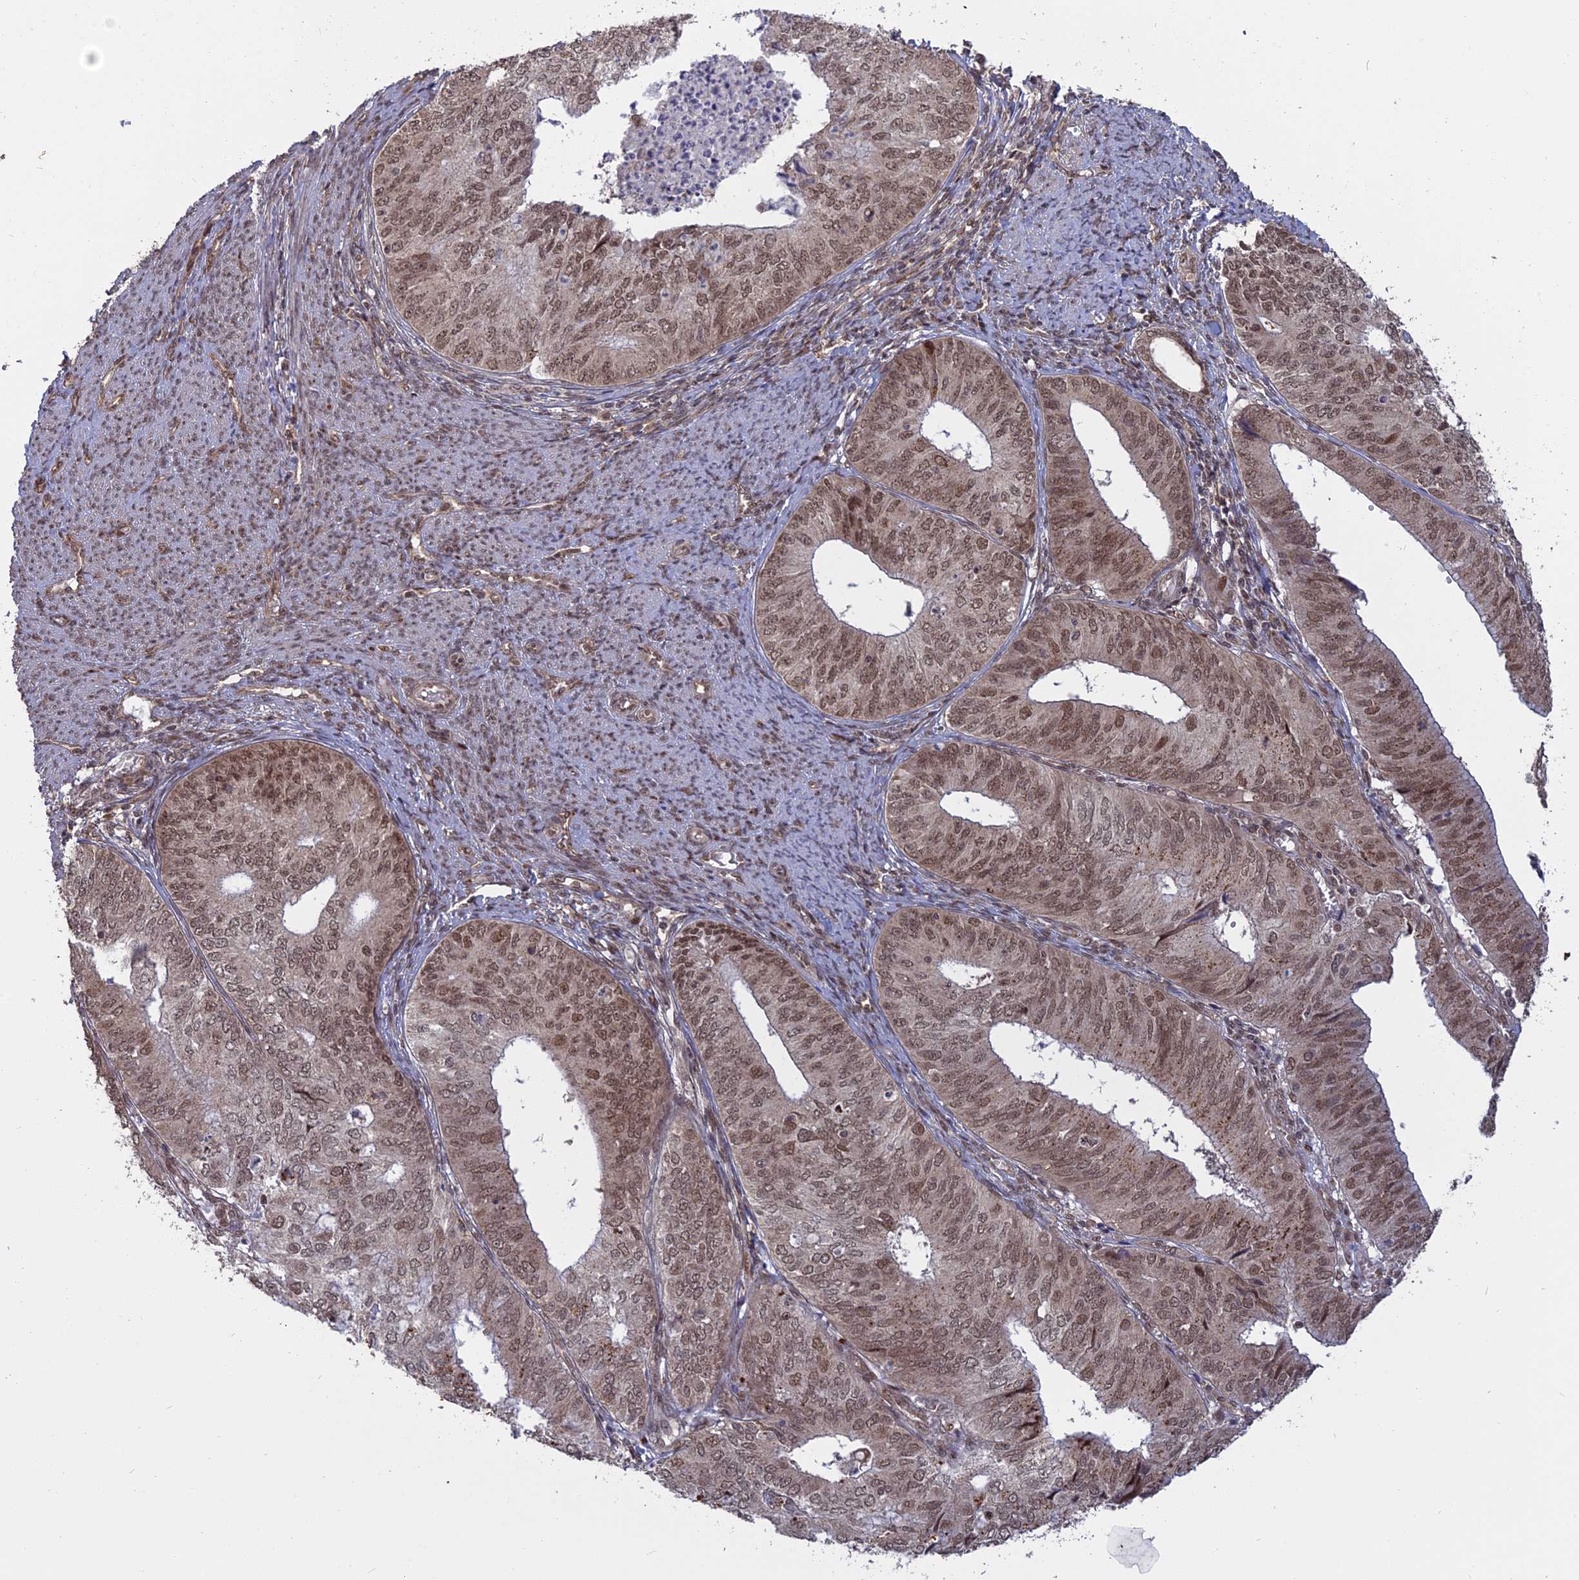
{"staining": {"intensity": "moderate", "quantity": "25%-75%", "location": "nuclear"}, "tissue": "endometrial cancer", "cell_type": "Tumor cells", "image_type": "cancer", "snomed": [{"axis": "morphology", "description": "Adenocarcinoma, NOS"}, {"axis": "topography", "description": "Endometrium"}], "caption": "Endometrial cancer tissue reveals moderate nuclear expression in approximately 25%-75% of tumor cells Immunohistochemistry stains the protein in brown and the nuclei are stained blue.", "gene": "PKIG", "patient": {"sex": "female", "age": 68}}